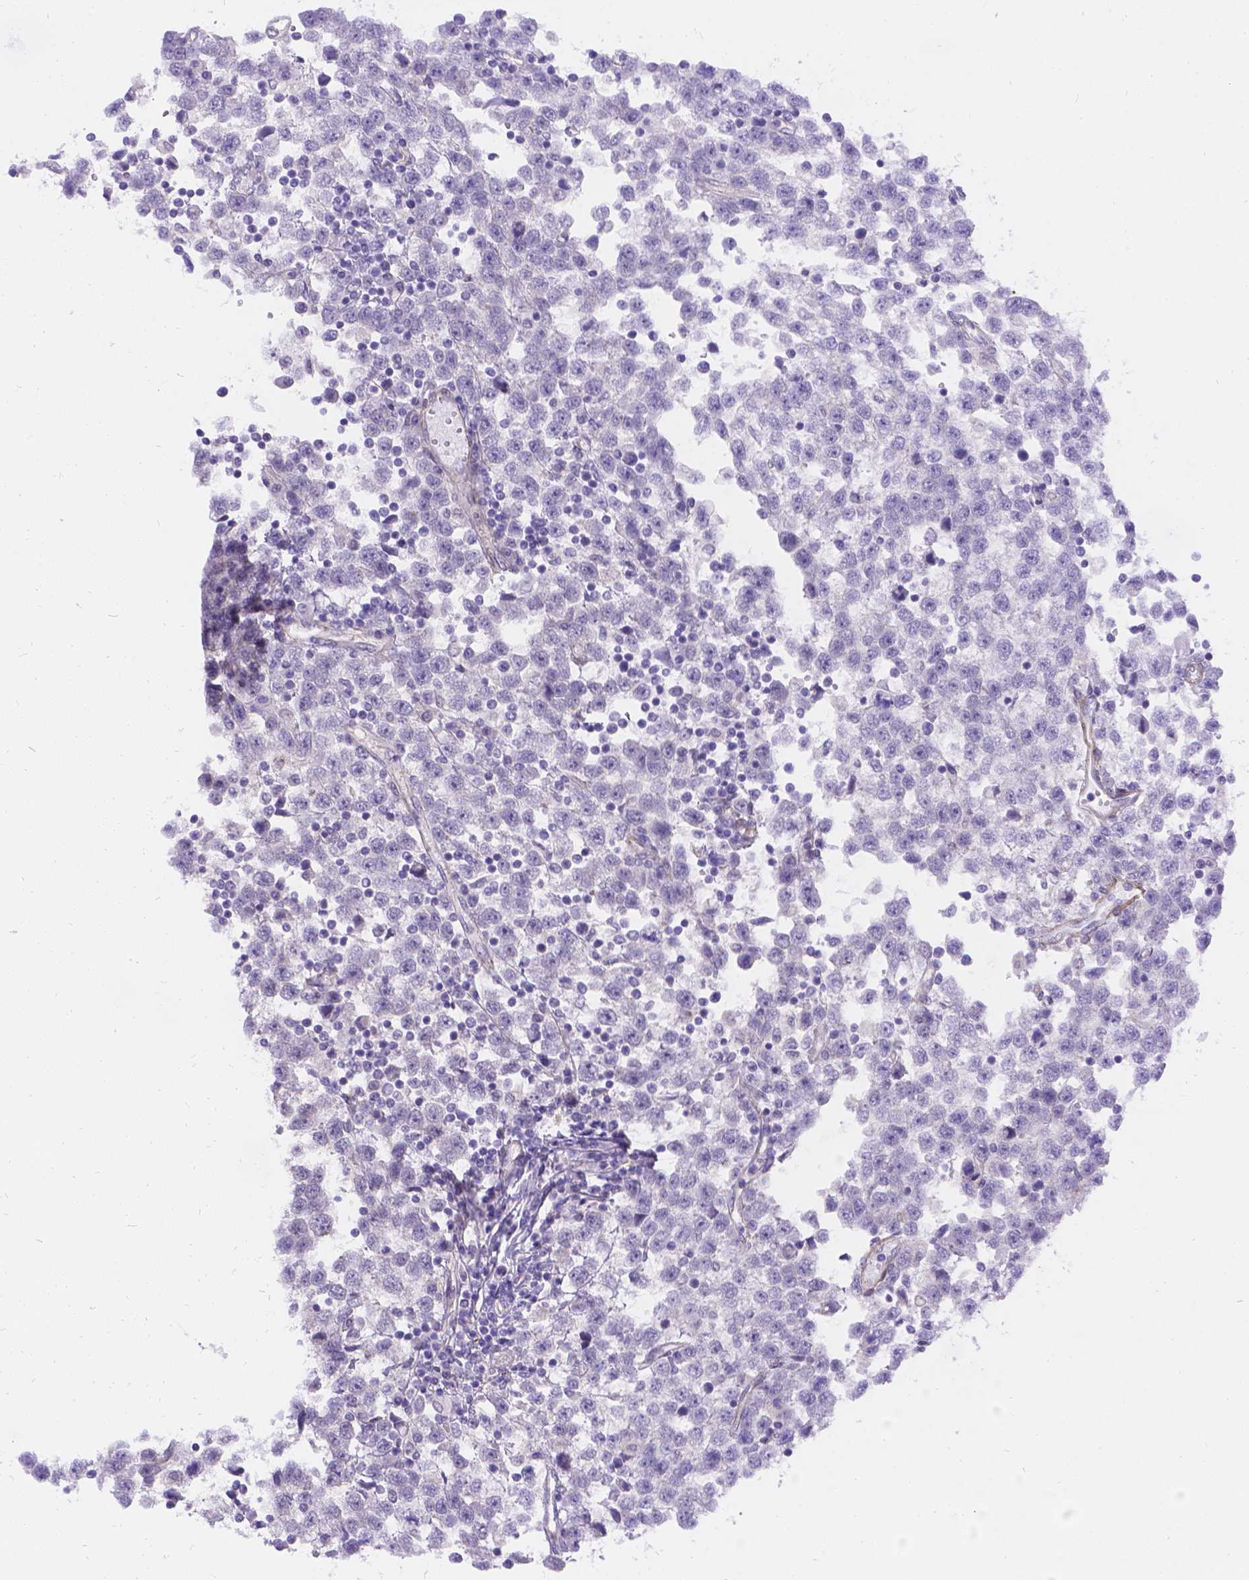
{"staining": {"intensity": "negative", "quantity": "none", "location": "none"}, "tissue": "testis cancer", "cell_type": "Tumor cells", "image_type": "cancer", "snomed": [{"axis": "morphology", "description": "Seminoma, NOS"}, {"axis": "topography", "description": "Testis"}], "caption": "Histopathology image shows no protein positivity in tumor cells of testis cancer (seminoma) tissue.", "gene": "PALS1", "patient": {"sex": "male", "age": 34}}